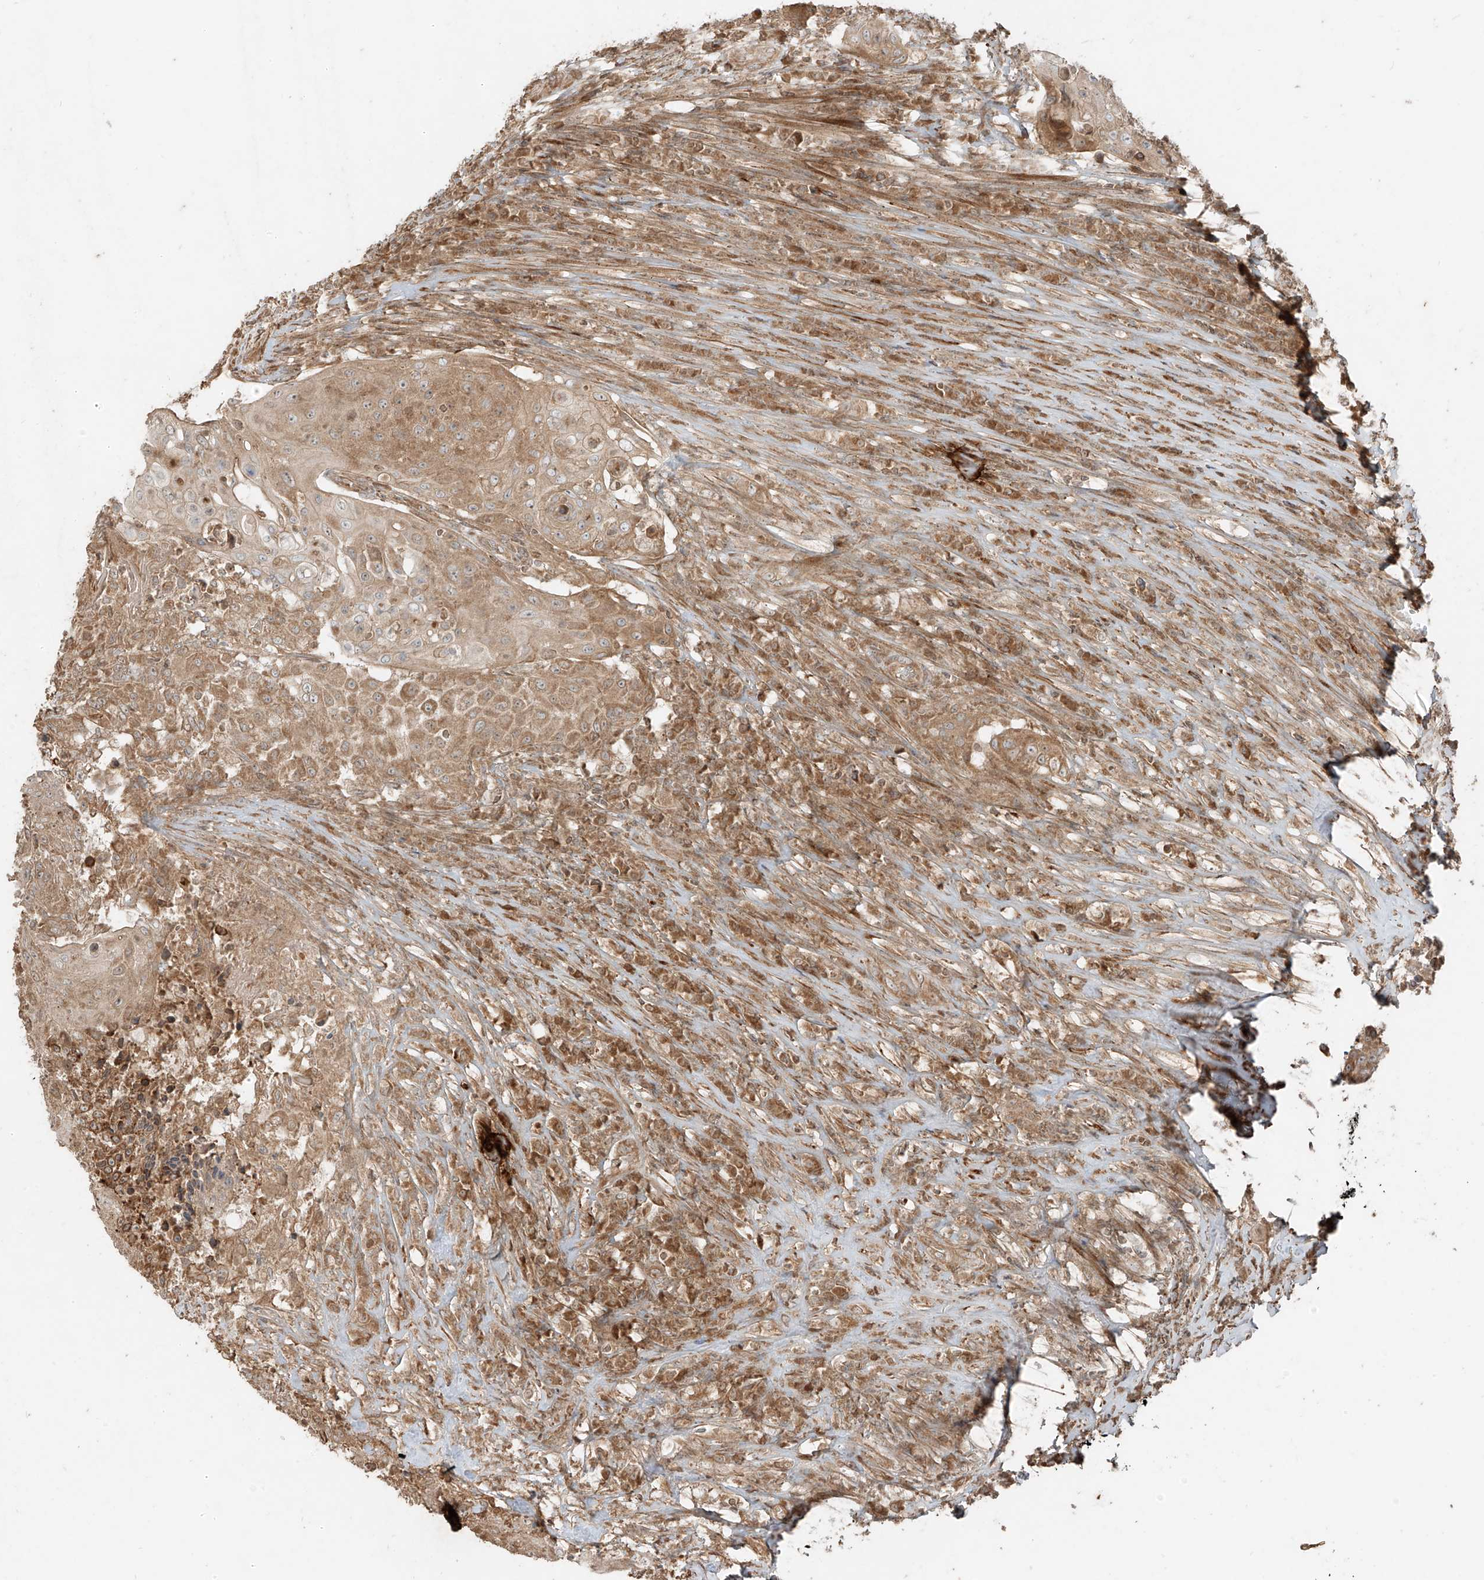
{"staining": {"intensity": "moderate", "quantity": ">75%", "location": "cytoplasmic/membranous"}, "tissue": "urothelial cancer", "cell_type": "Tumor cells", "image_type": "cancer", "snomed": [{"axis": "morphology", "description": "Urothelial carcinoma, High grade"}, {"axis": "topography", "description": "Urinary bladder"}], "caption": "Immunohistochemical staining of human high-grade urothelial carcinoma exhibits moderate cytoplasmic/membranous protein positivity in approximately >75% of tumor cells.", "gene": "ANKZF1", "patient": {"sex": "female", "age": 63}}